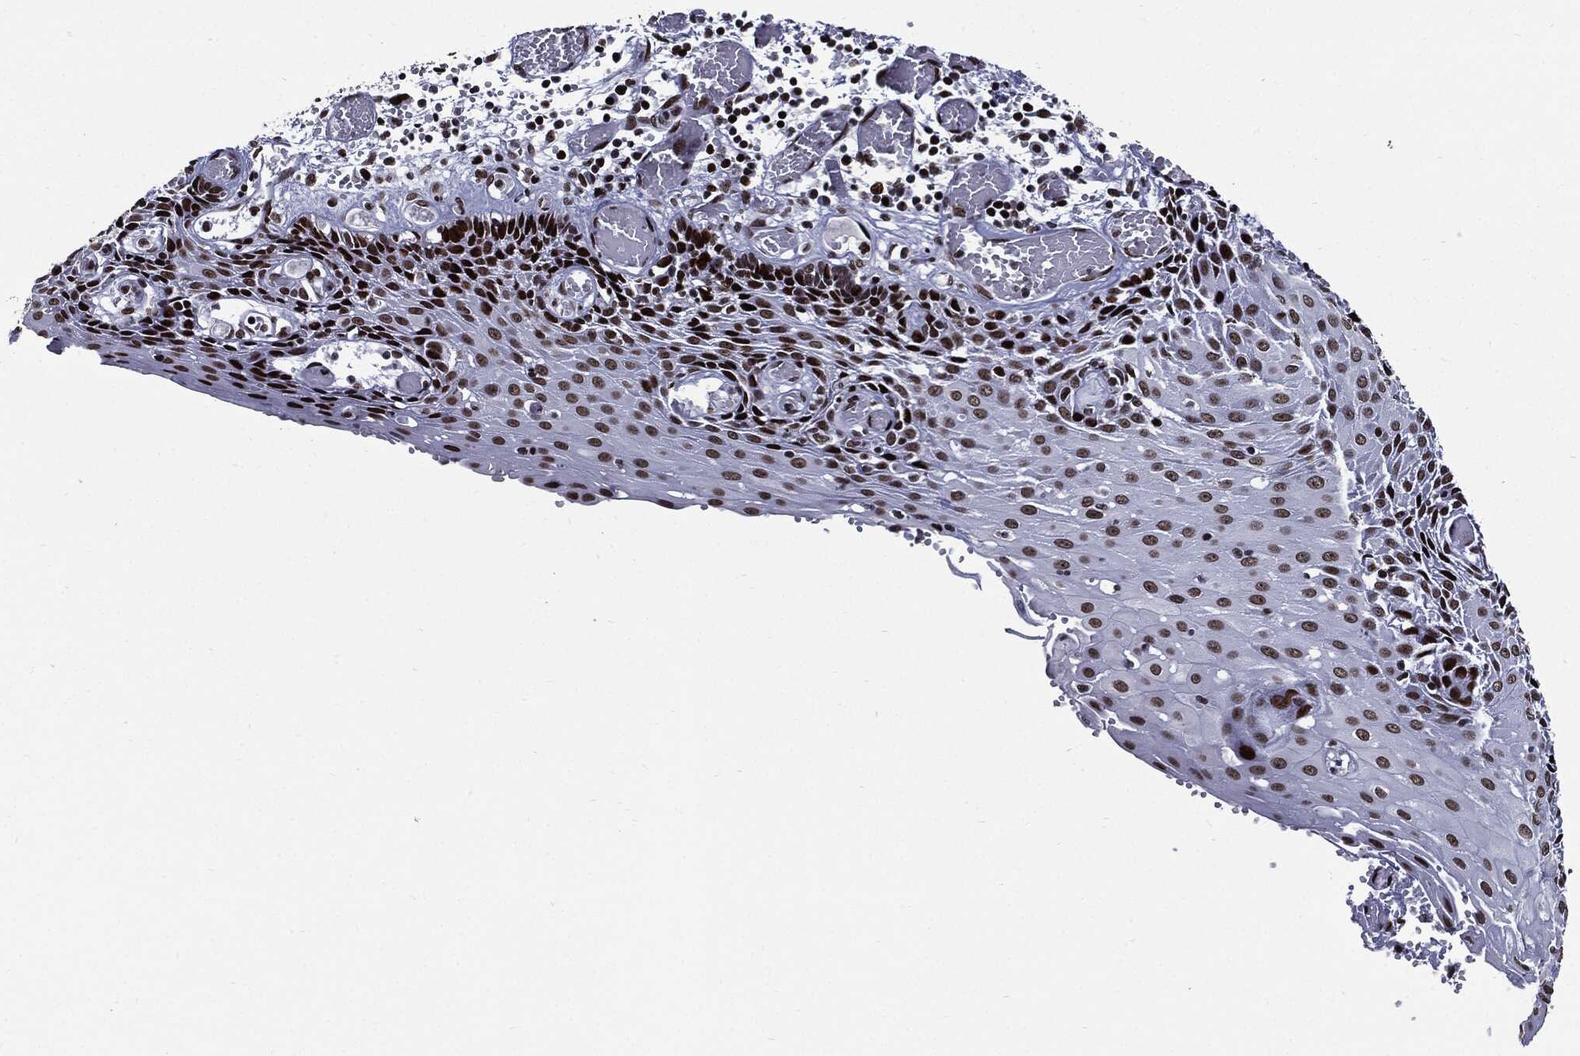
{"staining": {"intensity": "strong", "quantity": "25%-75%", "location": "nuclear"}, "tissue": "esophagus", "cell_type": "Squamous epithelial cells", "image_type": "normal", "snomed": [{"axis": "morphology", "description": "Normal tissue, NOS"}, {"axis": "topography", "description": "Esophagus"}], "caption": "Approximately 25%-75% of squamous epithelial cells in benign human esophagus exhibit strong nuclear protein expression as visualized by brown immunohistochemical staining.", "gene": "ZFP91", "patient": {"sex": "male", "age": 58}}